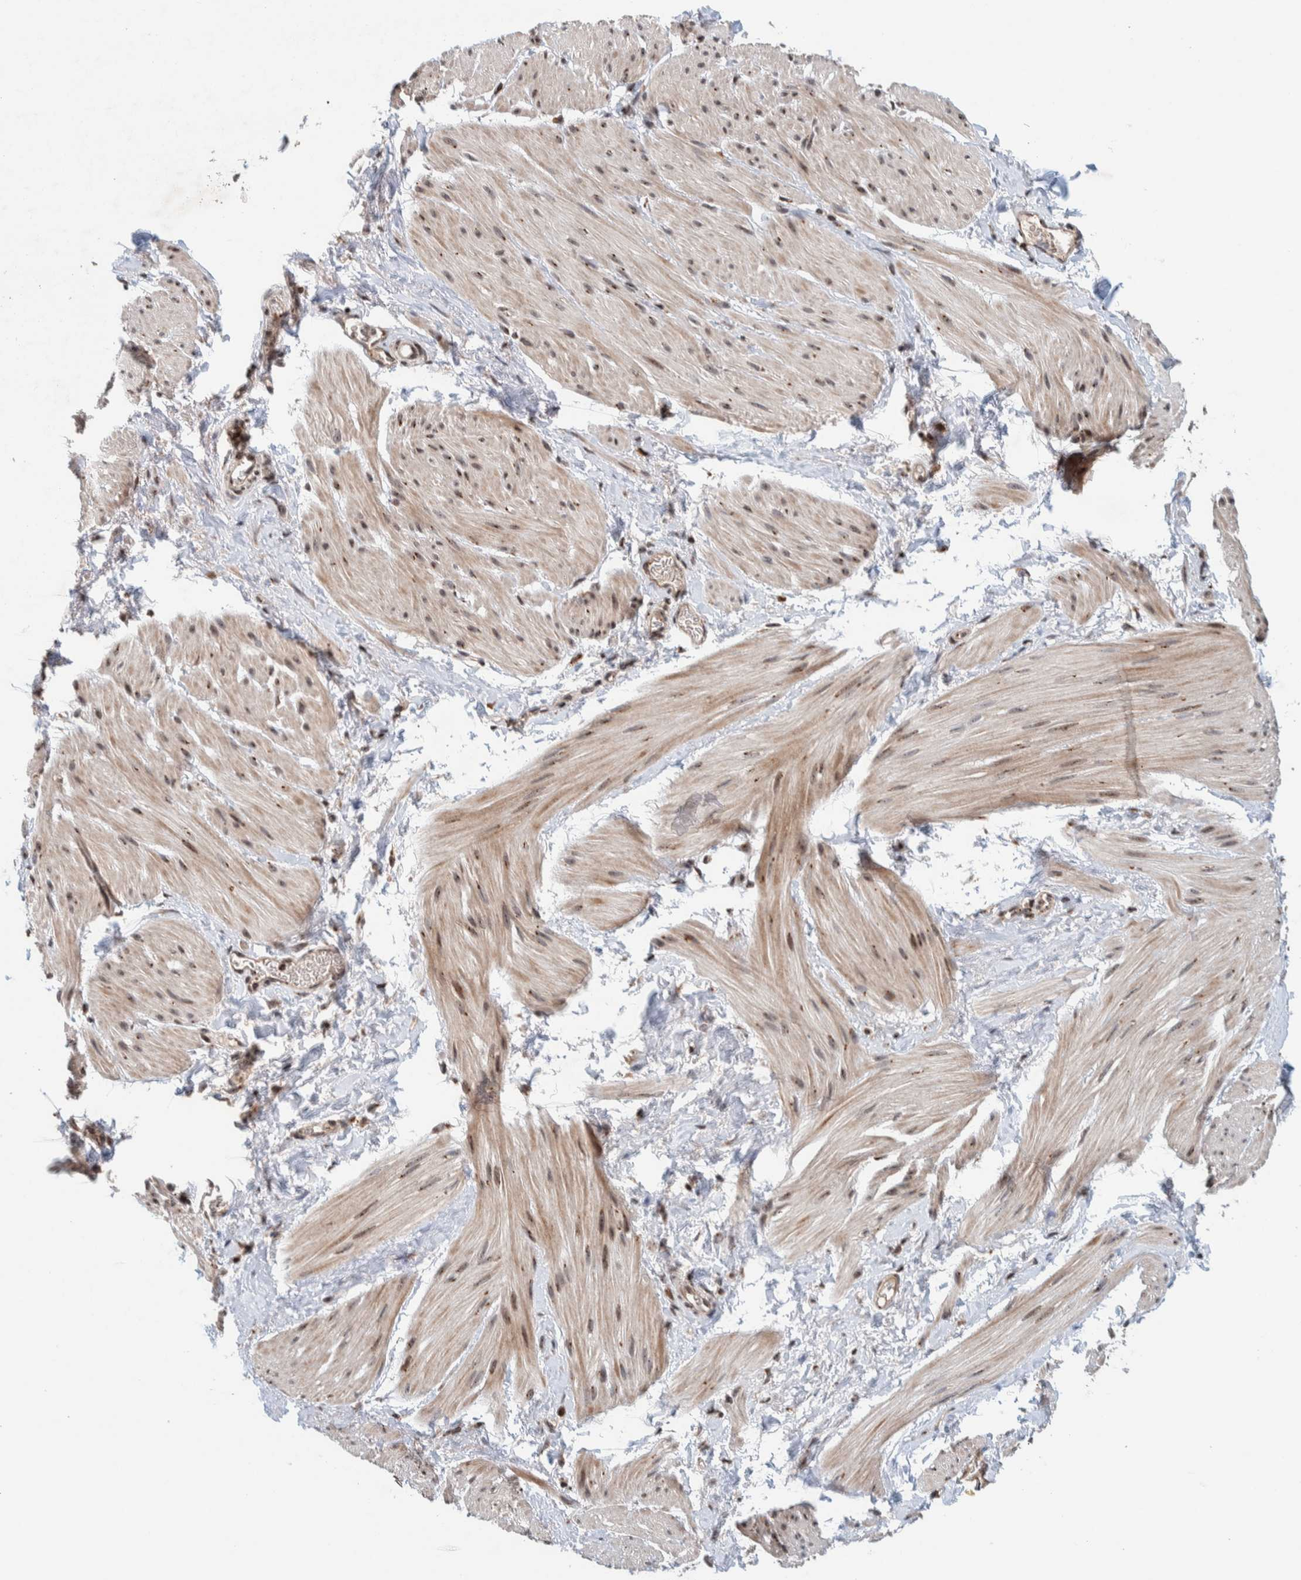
{"staining": {"intensity": "weak", "quantity": ">75%", "location": "cytoplasmic/membranous,nuclear"}, "tissue": "smooth muscle", "cell_type": "Smooth muscle cells", "image_type": "normal", "snomed": [{"axis": "morphology", "description": "Normal tissue, NOS"}, {"axis": "topography", "description": "Smooth muscle"}], "caption": "DAB immunohistochemical staining of benign human smooth muscle displays weak cytoplasmic/membranous,nuclear protein staining in approximately >75% of smooth muscle cells.", "gene": "CCDC182", "patient": {"sex": "male", "age": 16}}